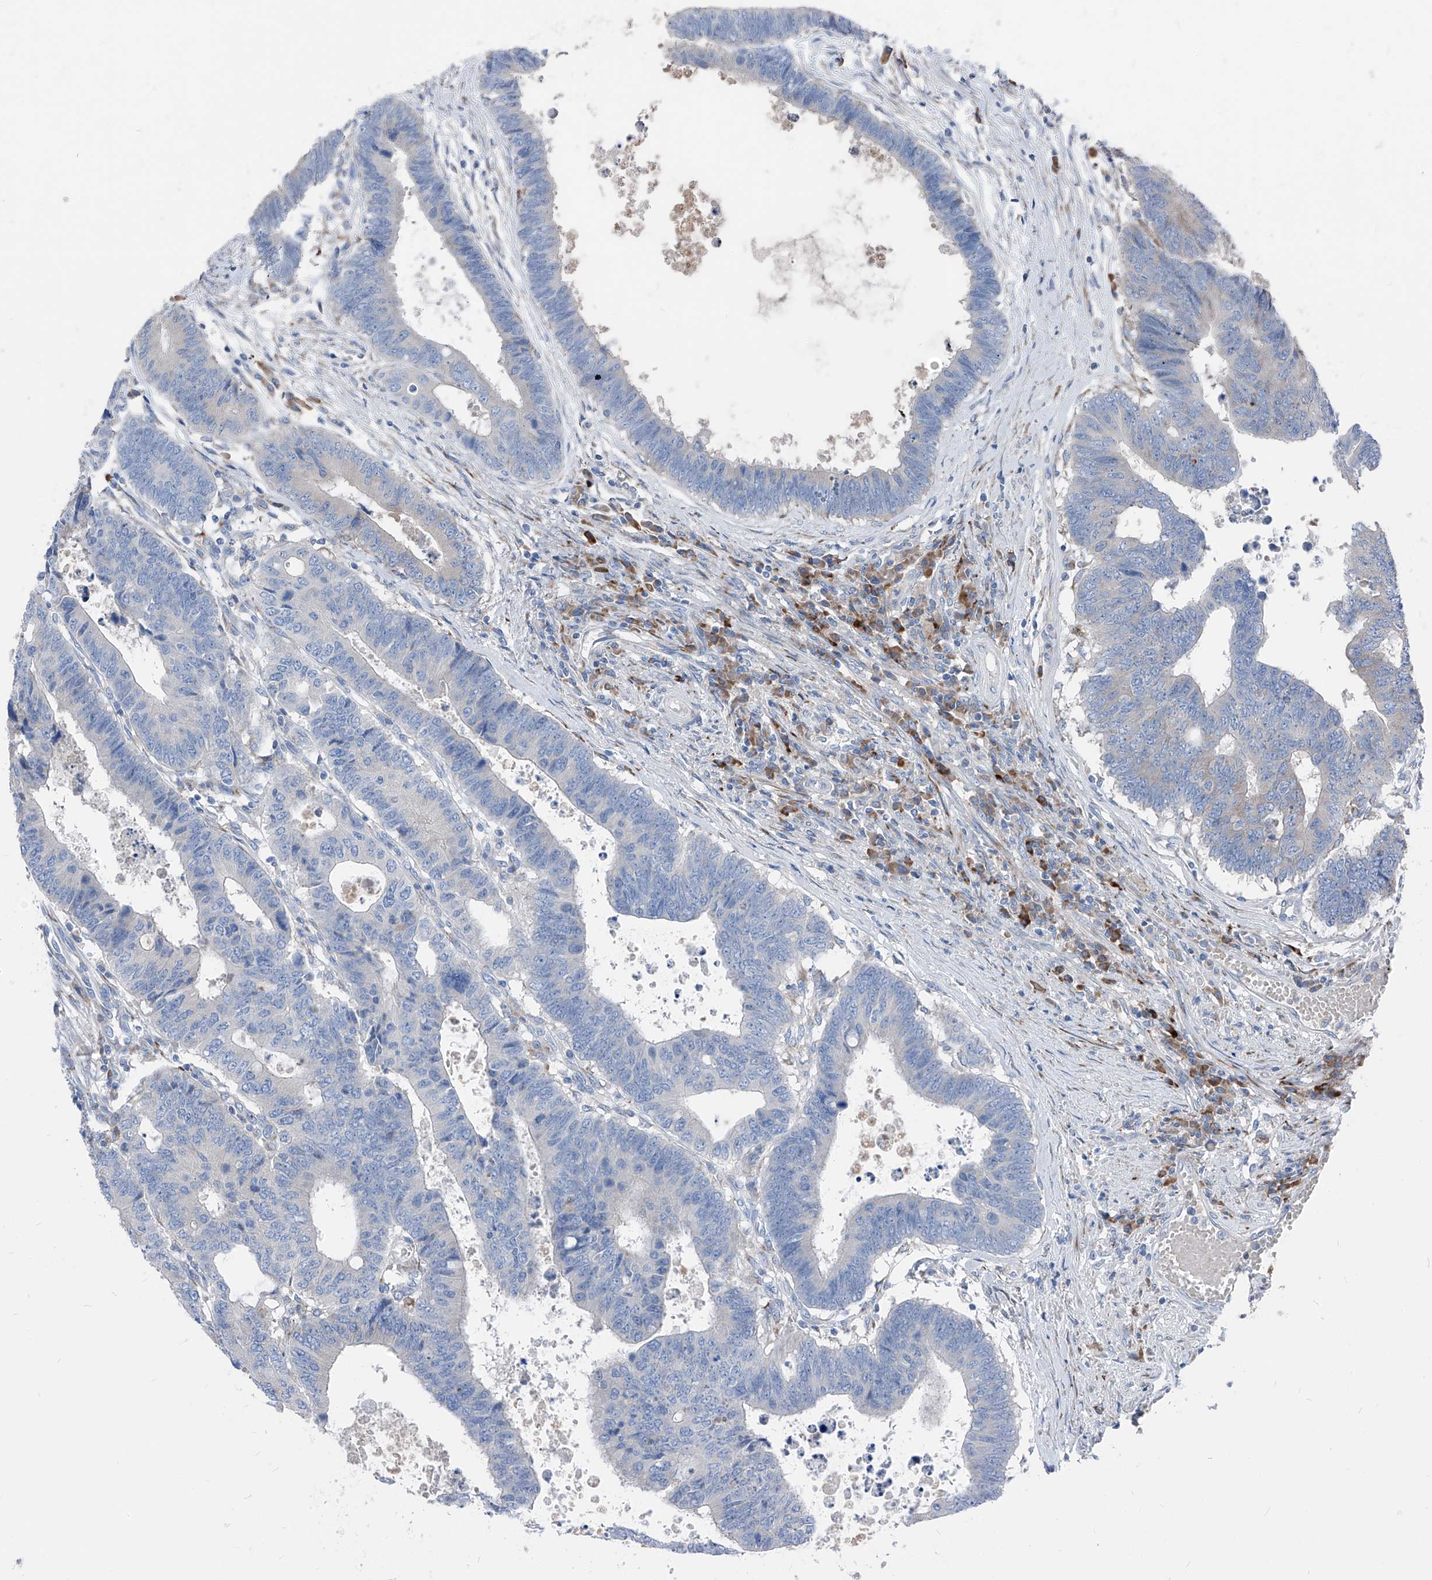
{"staining": {"intensity": "negative", "quantity": "none", "location": "none"}, "tissue": "colorectal cancer", "cell_type": "Tumor cells", "image_type": "cancer", "snomed": [{"axis": "morphology", "description": "Adenocarcinoma, NOS"}, {"axis": "topography", "description": "Rectum"}], "caption": "Tumor cells show no significant protein positivity in colorectal cancer (adenocarcinoma).", "gene": "IFI27", "patient": {"sex": "male", "age": 84}}